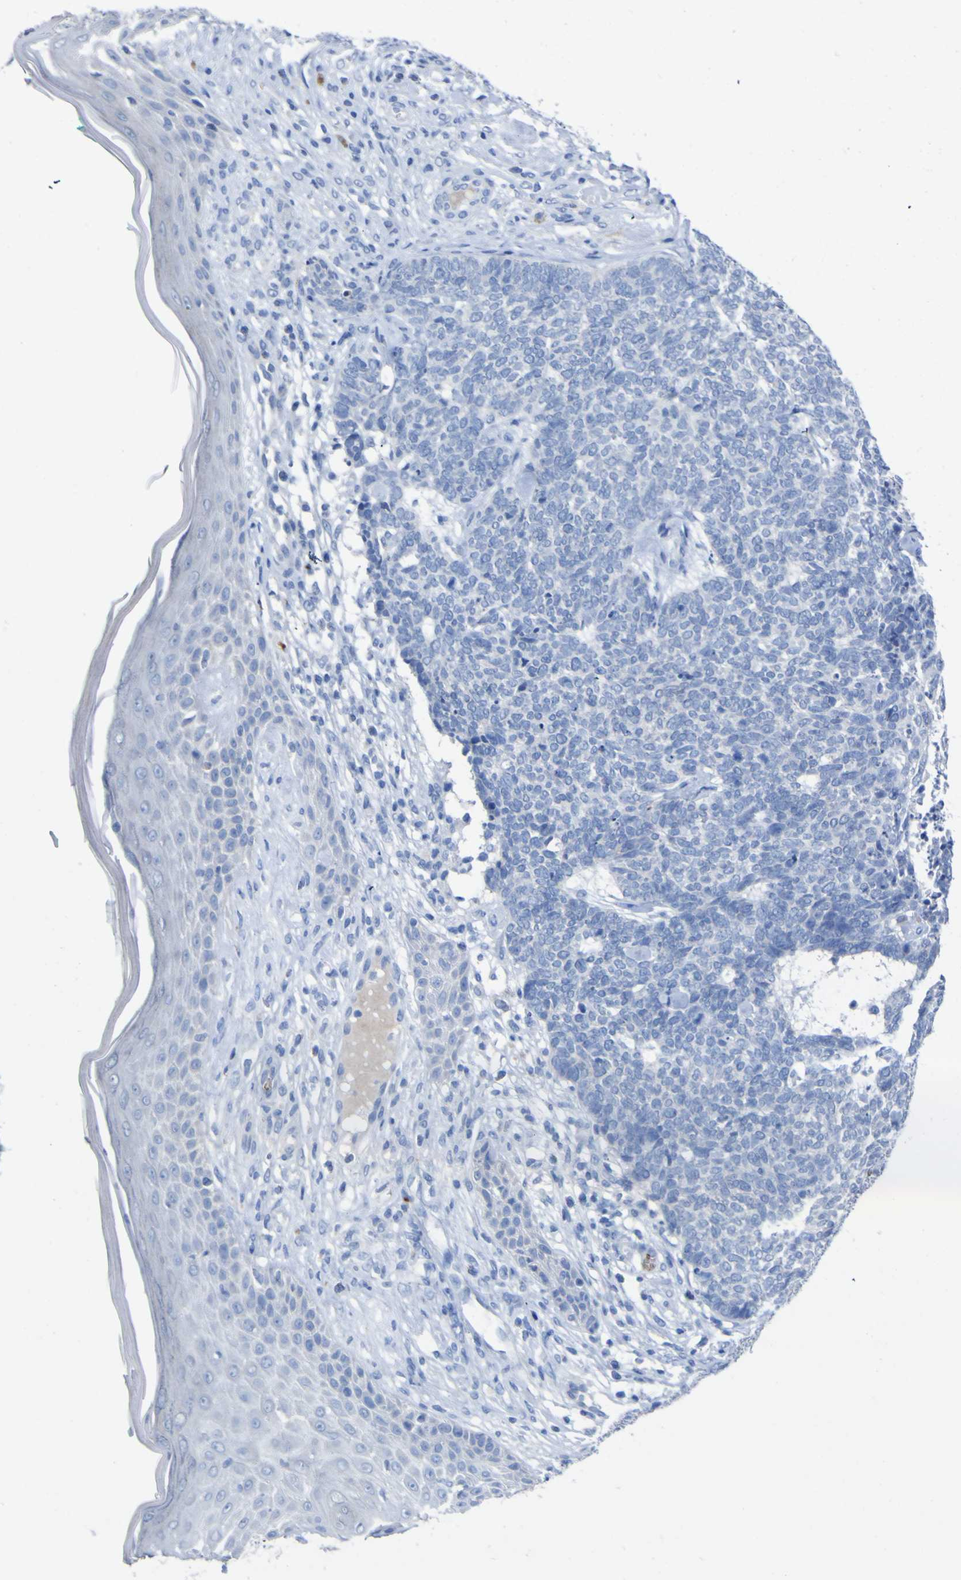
{"staining": {"intensity": "negative", "quantity": "none", "location": "none"}, "tissue": "skin cancer", "cell_type": "Tumor cells", "image_type": "cancer", "snomed": [{"axis": "morphology", "description": "Basal cell carcinoma"}, {"axis": "topography", "description": "Skin"}], "caption": "DAB immunohistochemical staining of skin cancer shows no significant staining in tumor cells. (Stains: DAB immunohistochemistry with hematoxylin counter stain, Microscopy: brightfield microscopy at high magnification).", "gene": "GCM1", "patient": {"sex": "female", "age": 84}}